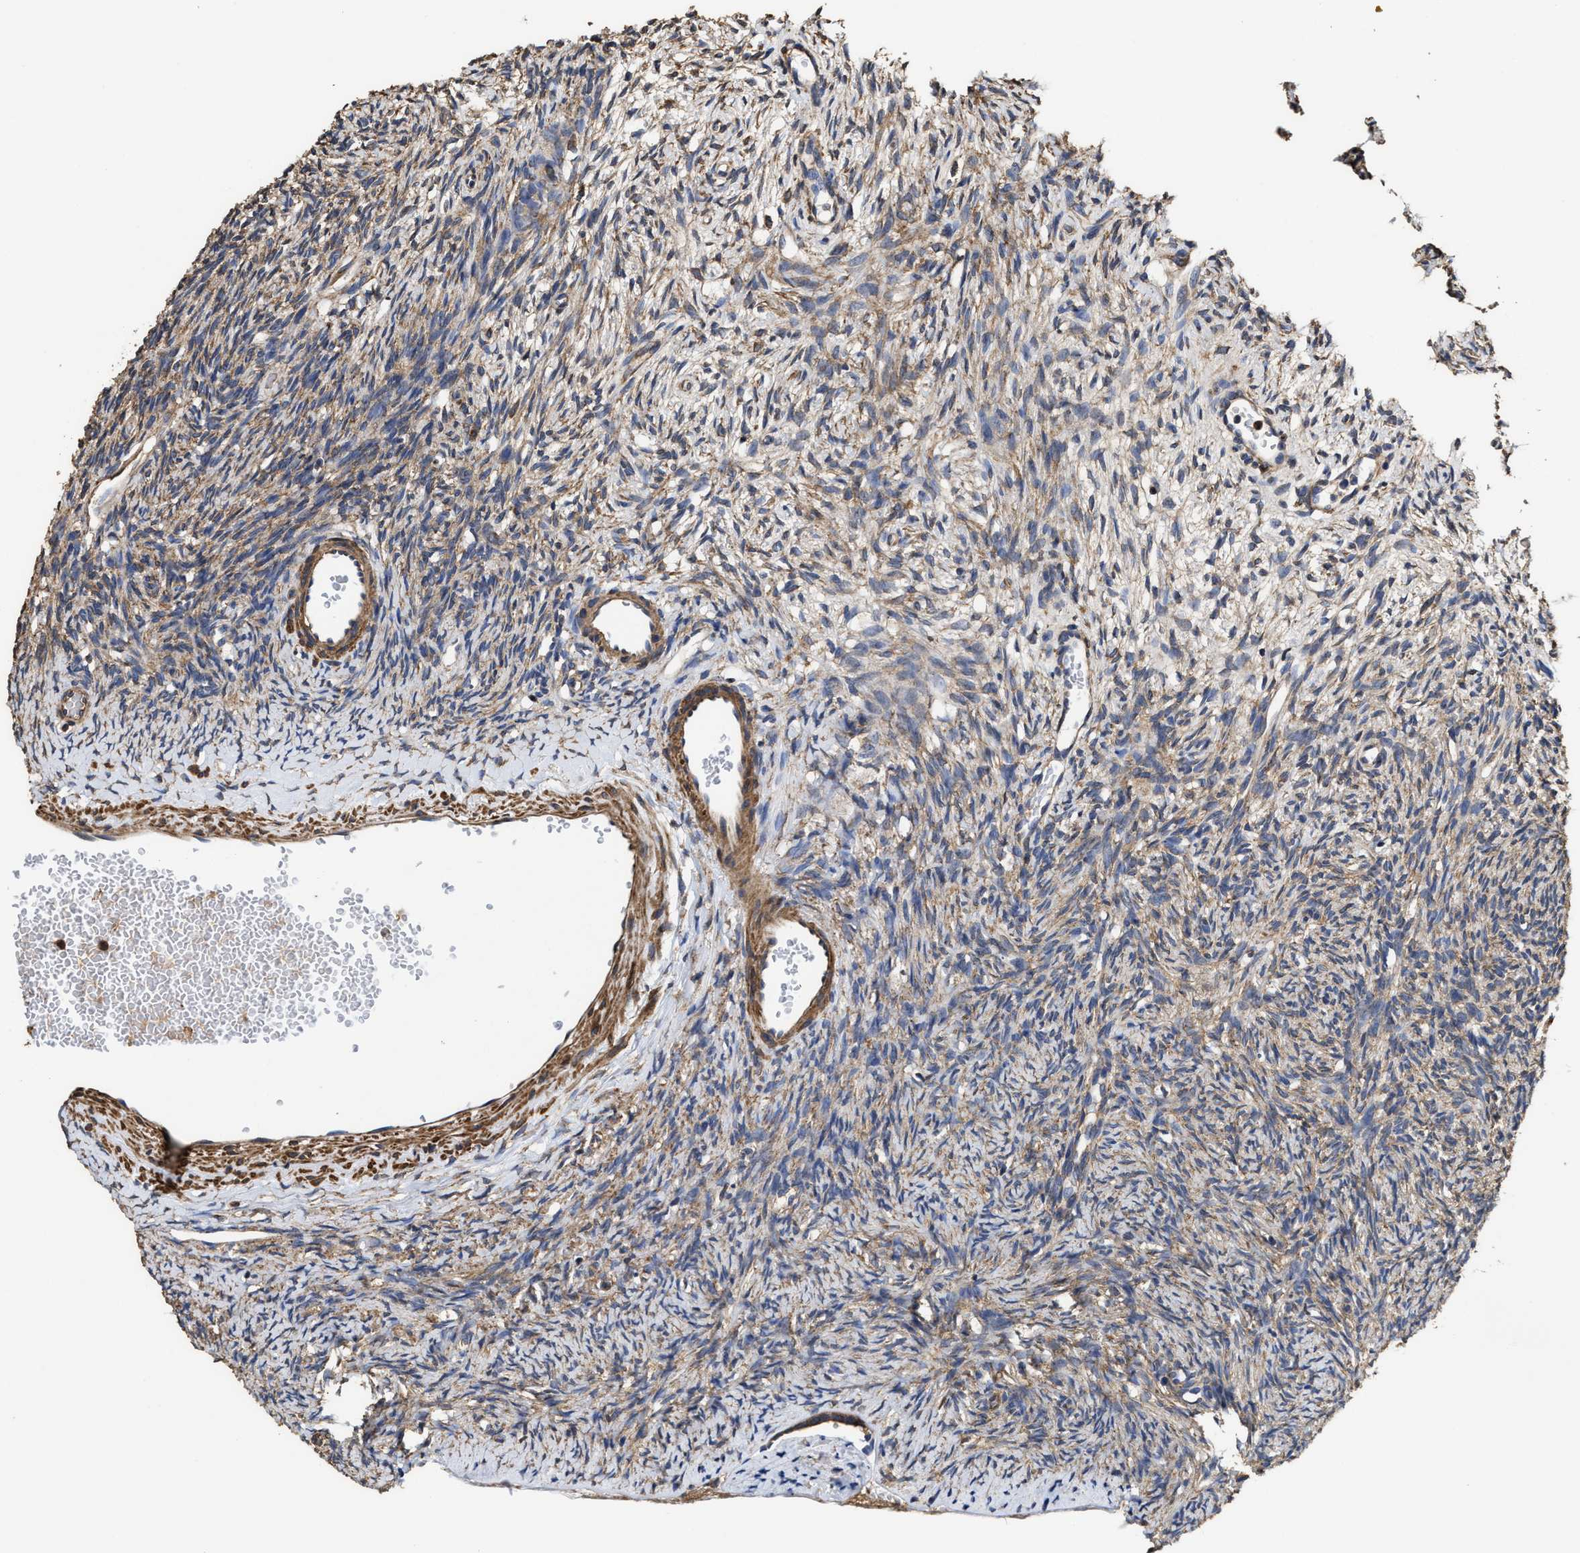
{"staining": {"intensity": "moderate", "quantity": ">75%", "location": "cytoplasmic/membranous"}, "tissue": "ovary", "cell_type": "Ovarian stroma cells", "image_type": "normal", "snomed": [{"axis": "morphology", "description": "Normal tissue, NOS"}, {"axis": "topography", "description": "Ovary"}], "caption": "Ovarian stroma cells display moderate cytoplasmic/membranous positivity in about >75% of cells in normal ovary. (DAB (3,3'-diaminobenzidine) IHC with brightfield microscopy, high magnification).", "gene": "SFXN4", "patient": {"sex": "female", "age": 33}}